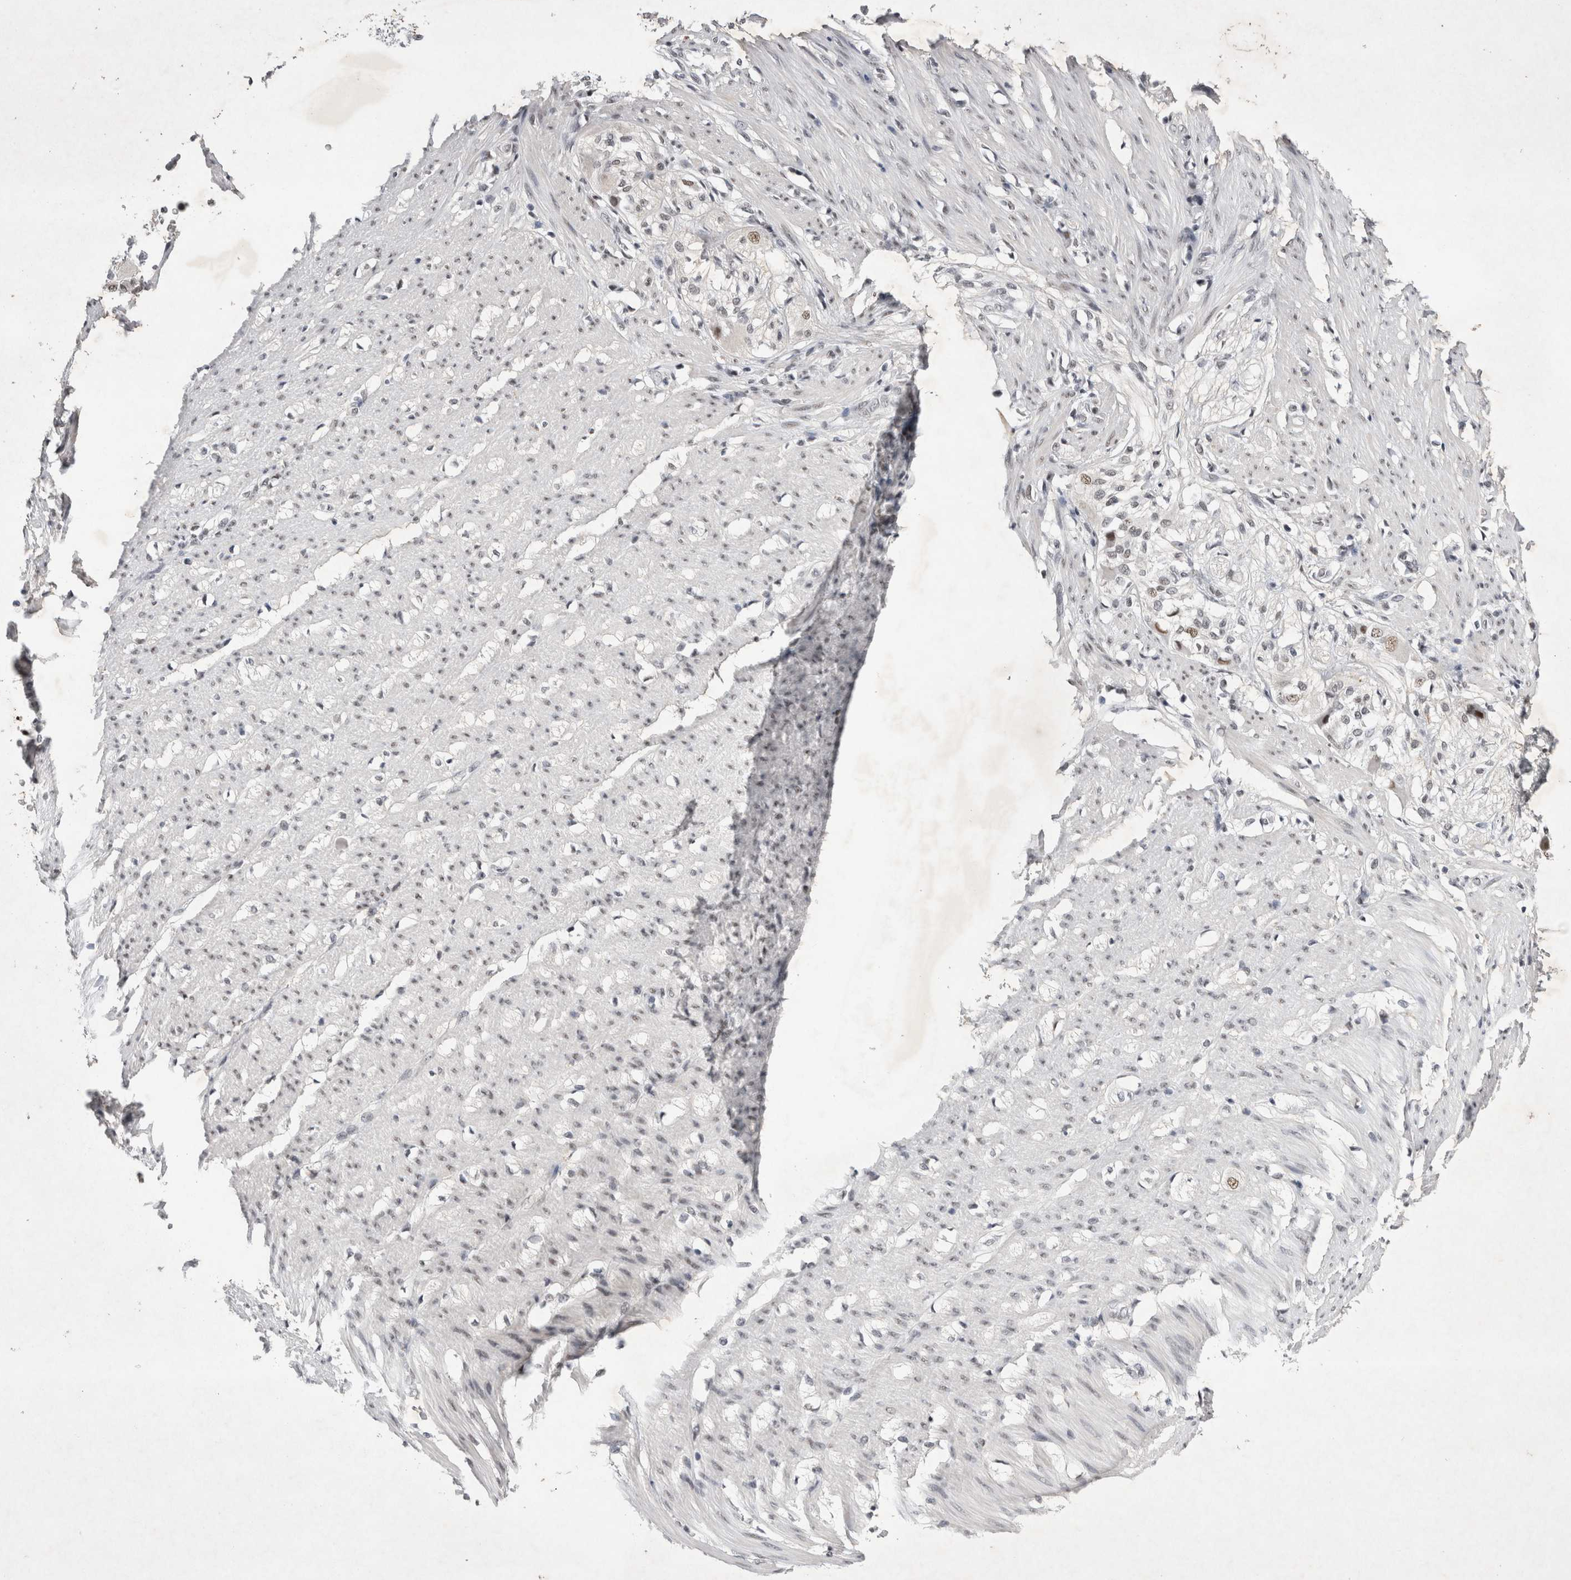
{"staining": {"intensity": "weak", "quantity": "25%-75%", "location": "nuclear"}, "tissue": "smooth muscle", "cell_type": "Smooth muscle cells", "image_type": "normal", "snomed": [{"axis": "morphology", "description": "Normal tissue, NOS"}, {"axis": "morphology", "description": "Adenocarcinoma, NOS"}, {"axis": "topography", "description": "Colon"}, {"axis": "topography", "description": "Peripheral nerve tissue"}], "caption": "Smooth muscle cells display weak nuclear expression in about 25%-75% of cells in normal smooth muscle. The staining is performed using DAB (3,3'-diaminobenzidine) brown chromogen to label protein expression. The nuclei are counter-stained blue using hematoxylin.", "gene": "RBM6", "patient": {"sex": "male", "age": 14}}